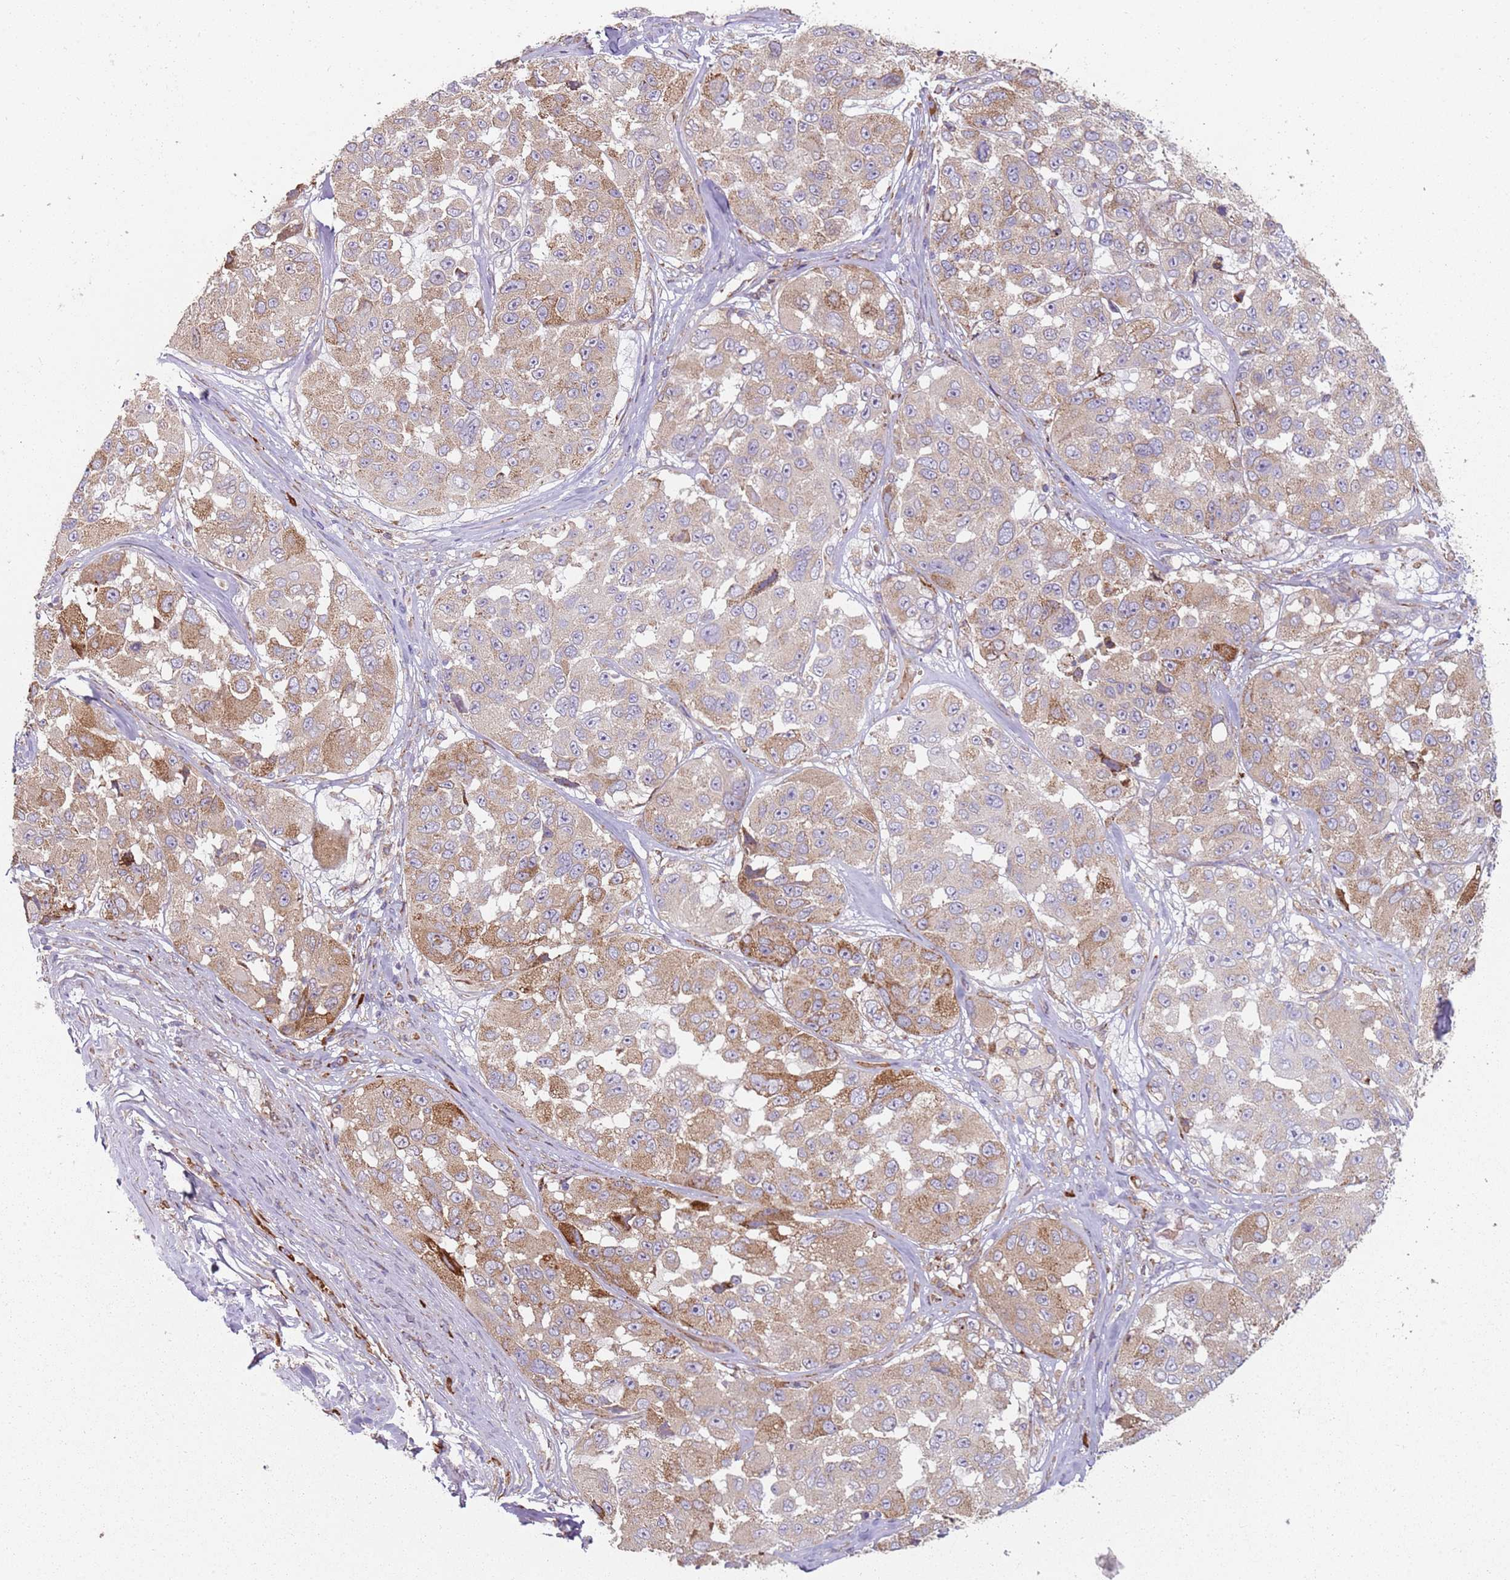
{"staining": {"intensity": "moderate", "quantity": "<25%", "location": "cytoplasmic/membranous"}, "tissue": "melanoma", "cell_type": "Tumor cells", "image_type": "cancer", "snomed": [{"axis": "morphology", "description": "Malignant melanoma, NOS"}, {"axis": "topography", "description": "Skin"}], "caption": "This micrograph demonstrates IHC staining of melanoma, with low moderate cytoplasmic/membranous expression in about <25% of tumor cells.", "gene": "SPATA2", "patient": {"sex": "female", "age": 66}}